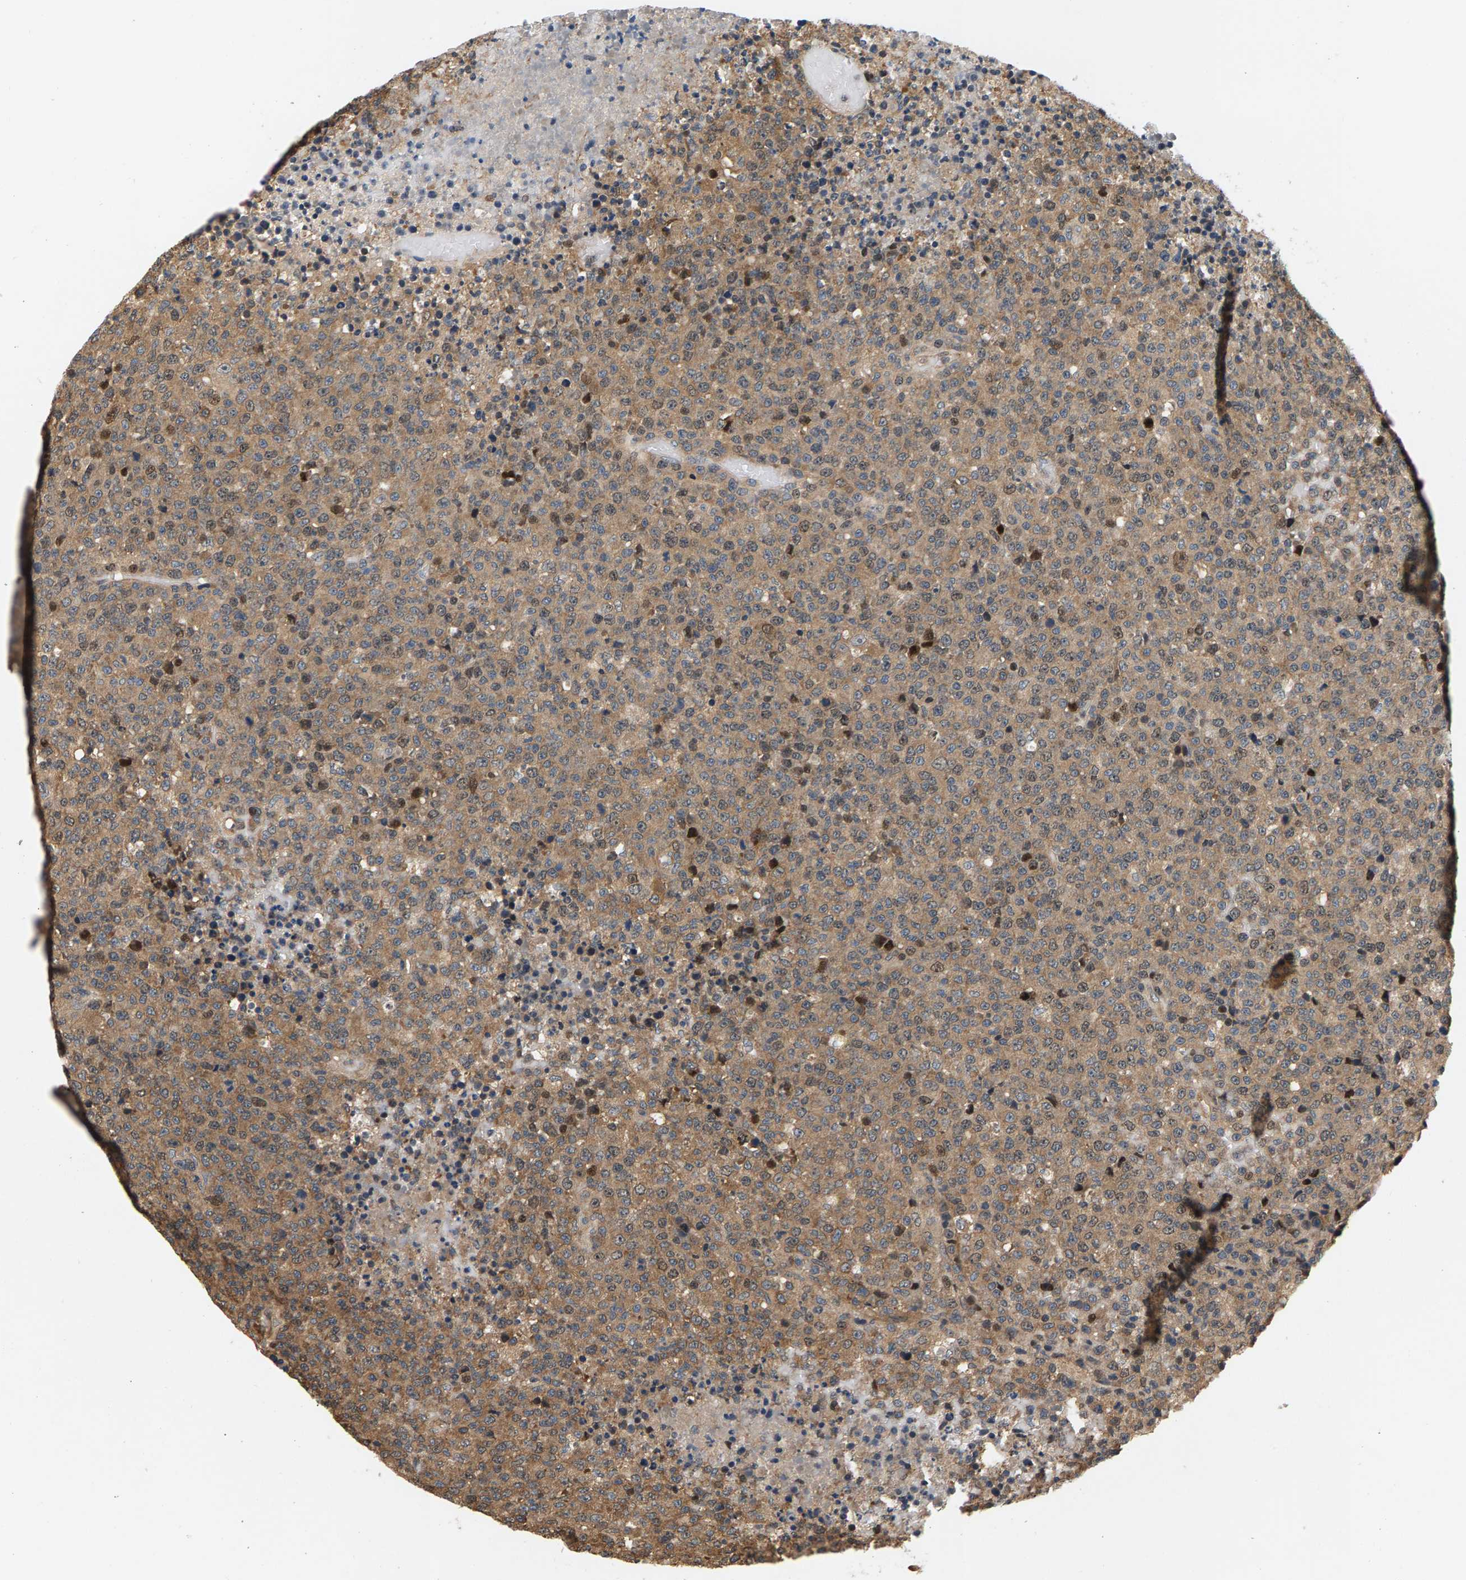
{"staining": {"intensity": "weak", "quantity": ">75%", "location": "cytoplasmic/membranous"}, "tissue": "lymphoma", "cell_type": "Tumor cells", "image_type": "cancer", "snomed": [{"axis": "morphology", "description": "Malignant lymphoma, non-Hodgkin's type, High grade"}, {"axis": "topography", "description": "Lymph node"}], "caption": "Lymphoma tissue demonstrates weak cytoplasmic/membranous expression in approximately >75% of tumor cells", "gene": "FAM78A", "patient": {"sex": "male", "age": 13}}